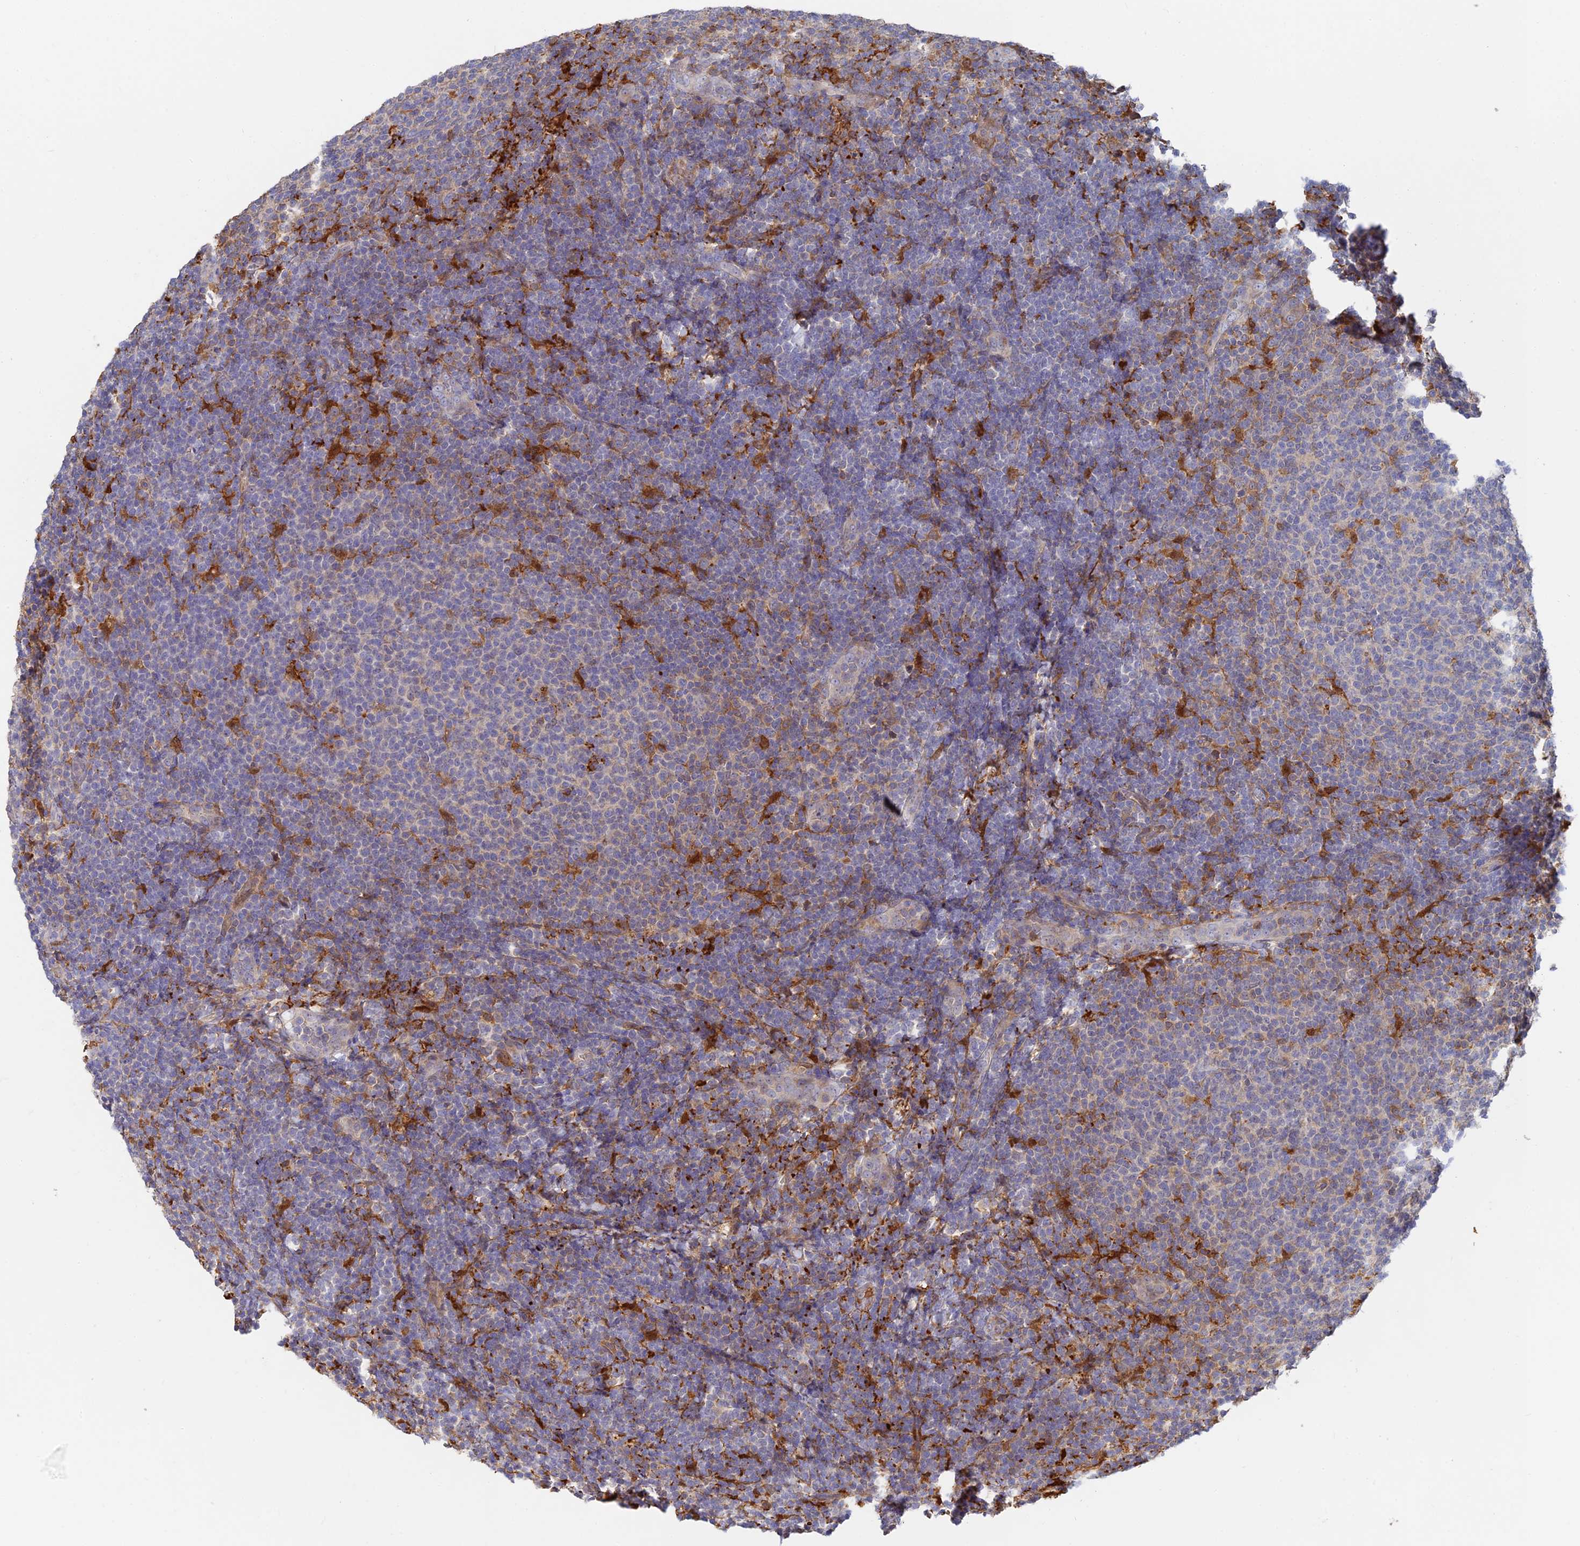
{"staining": {"intensity": "negative", "quantity": "none", "location": "none"}, "tissue": "lymphoma", "cell_type": "Tumor cells", "image_type": "cancer", "snomed": [{"axis": "morphology", "description": "Malignant lymphoma, non-Hodgkin's type, Low grade"}, {"axis": "topography", "description": "Lymph node"}], "caption": "Immunohistochemistry image of human lymphoma stained for a protein (brown), which shows no positivity in tumor cells.", "gene": "SPATA5L1", "patient": {"sex": "male", "age": 66}}